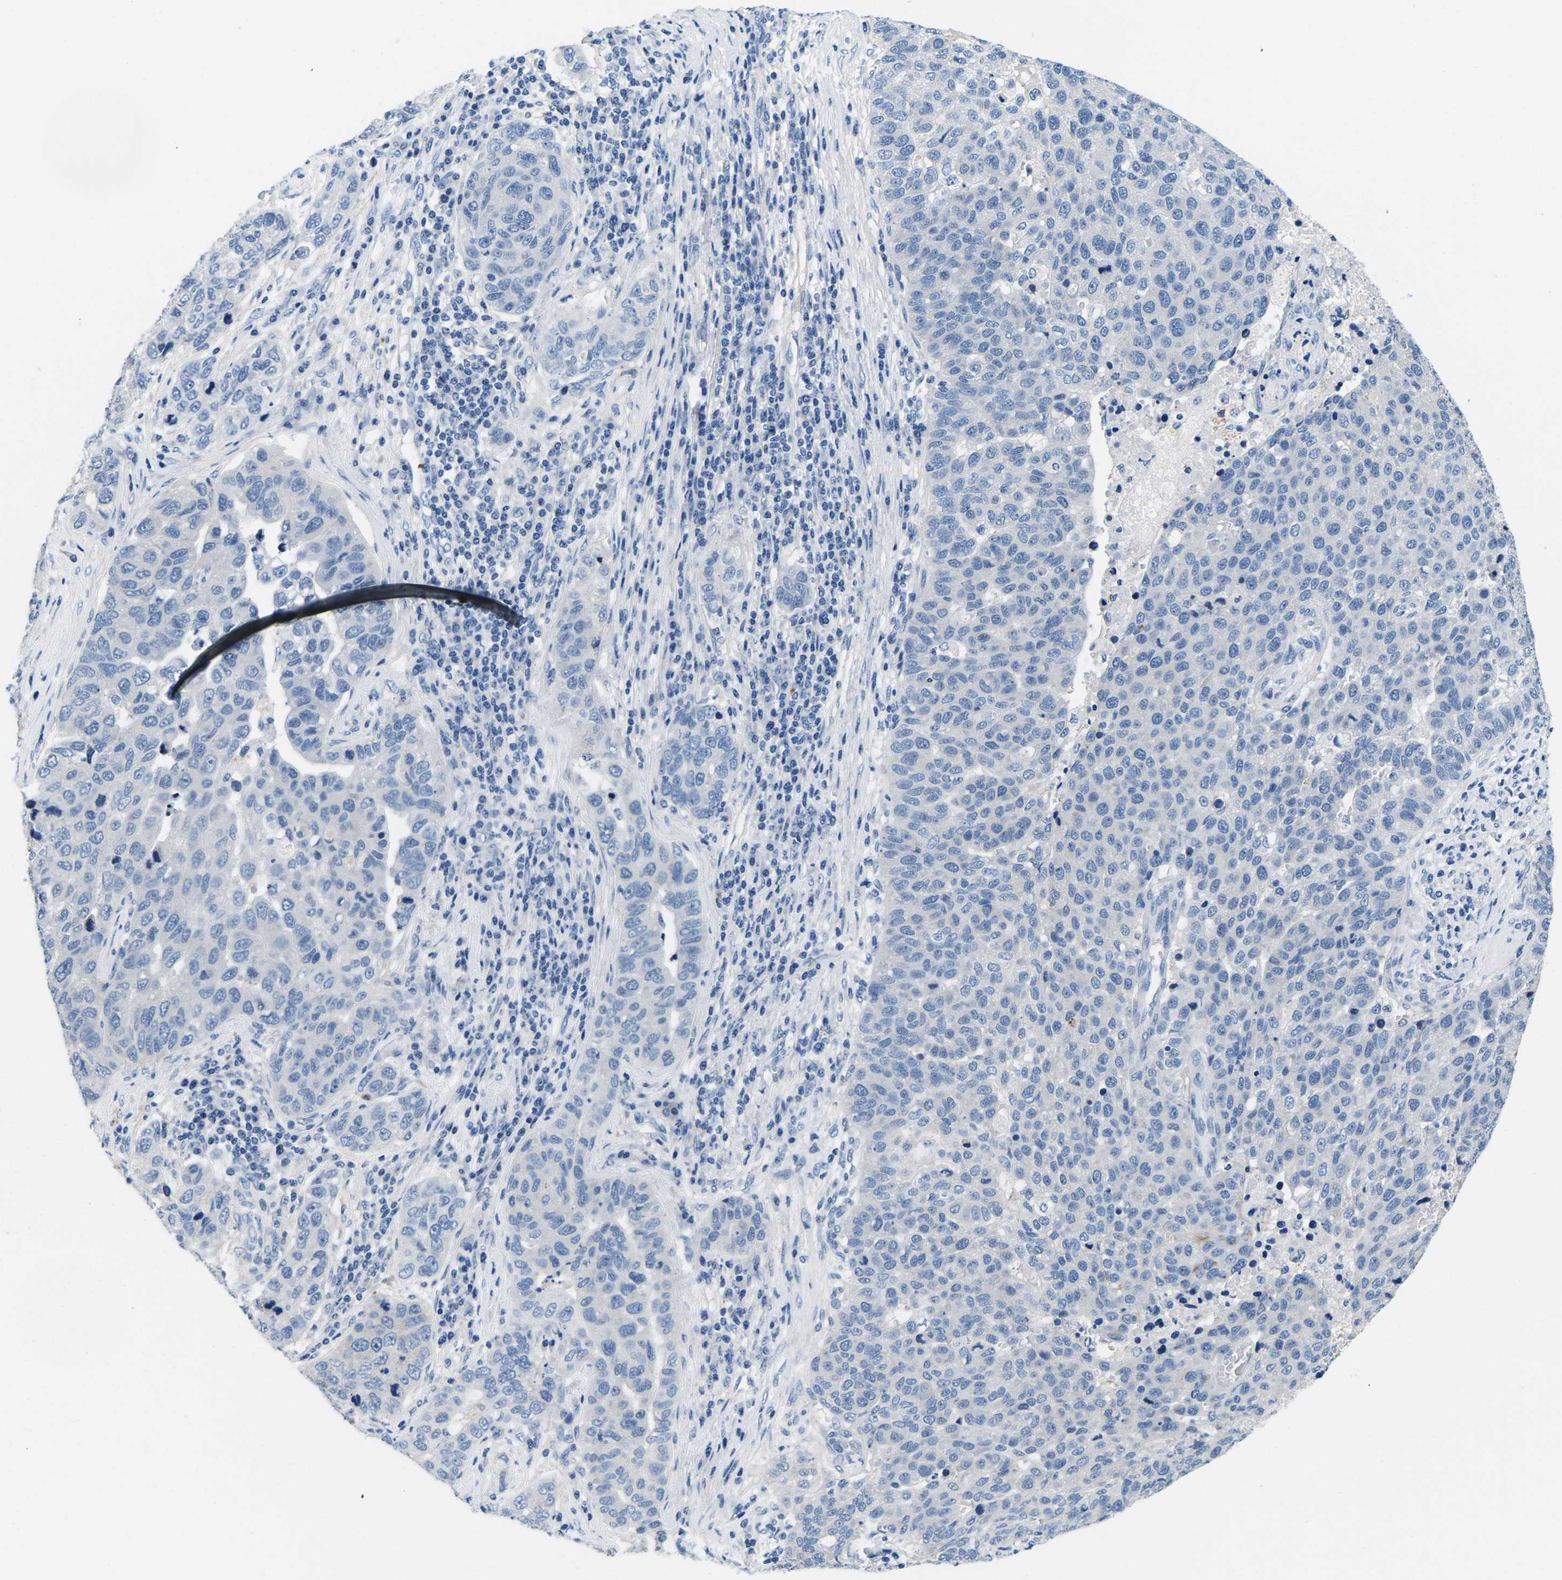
{"staining": {"intensity": "negative", "quantity": "none", "location": "none"}, "tissue": "pancreatic cancer", "cell_type": "Tumor cells", "image_type": "cancer", "snomed": [{"axis": "morphology", "description": "Adenocarcinoma, NOS"}, {"axis": "topography", "description": "Pancreas"}], "caption": "High power microscopy photomicrograph of an IHC image of pancreatic cancer, revealing no significant positivity in tumor cells. Brightfield microscopy of immunohistochemistry (IHC) stained with DAB (brown) and hematoxylin (blue), captured at high magnification.", "gene": "TSPAN2", "patient": {"sex": "female", "age": 61}}